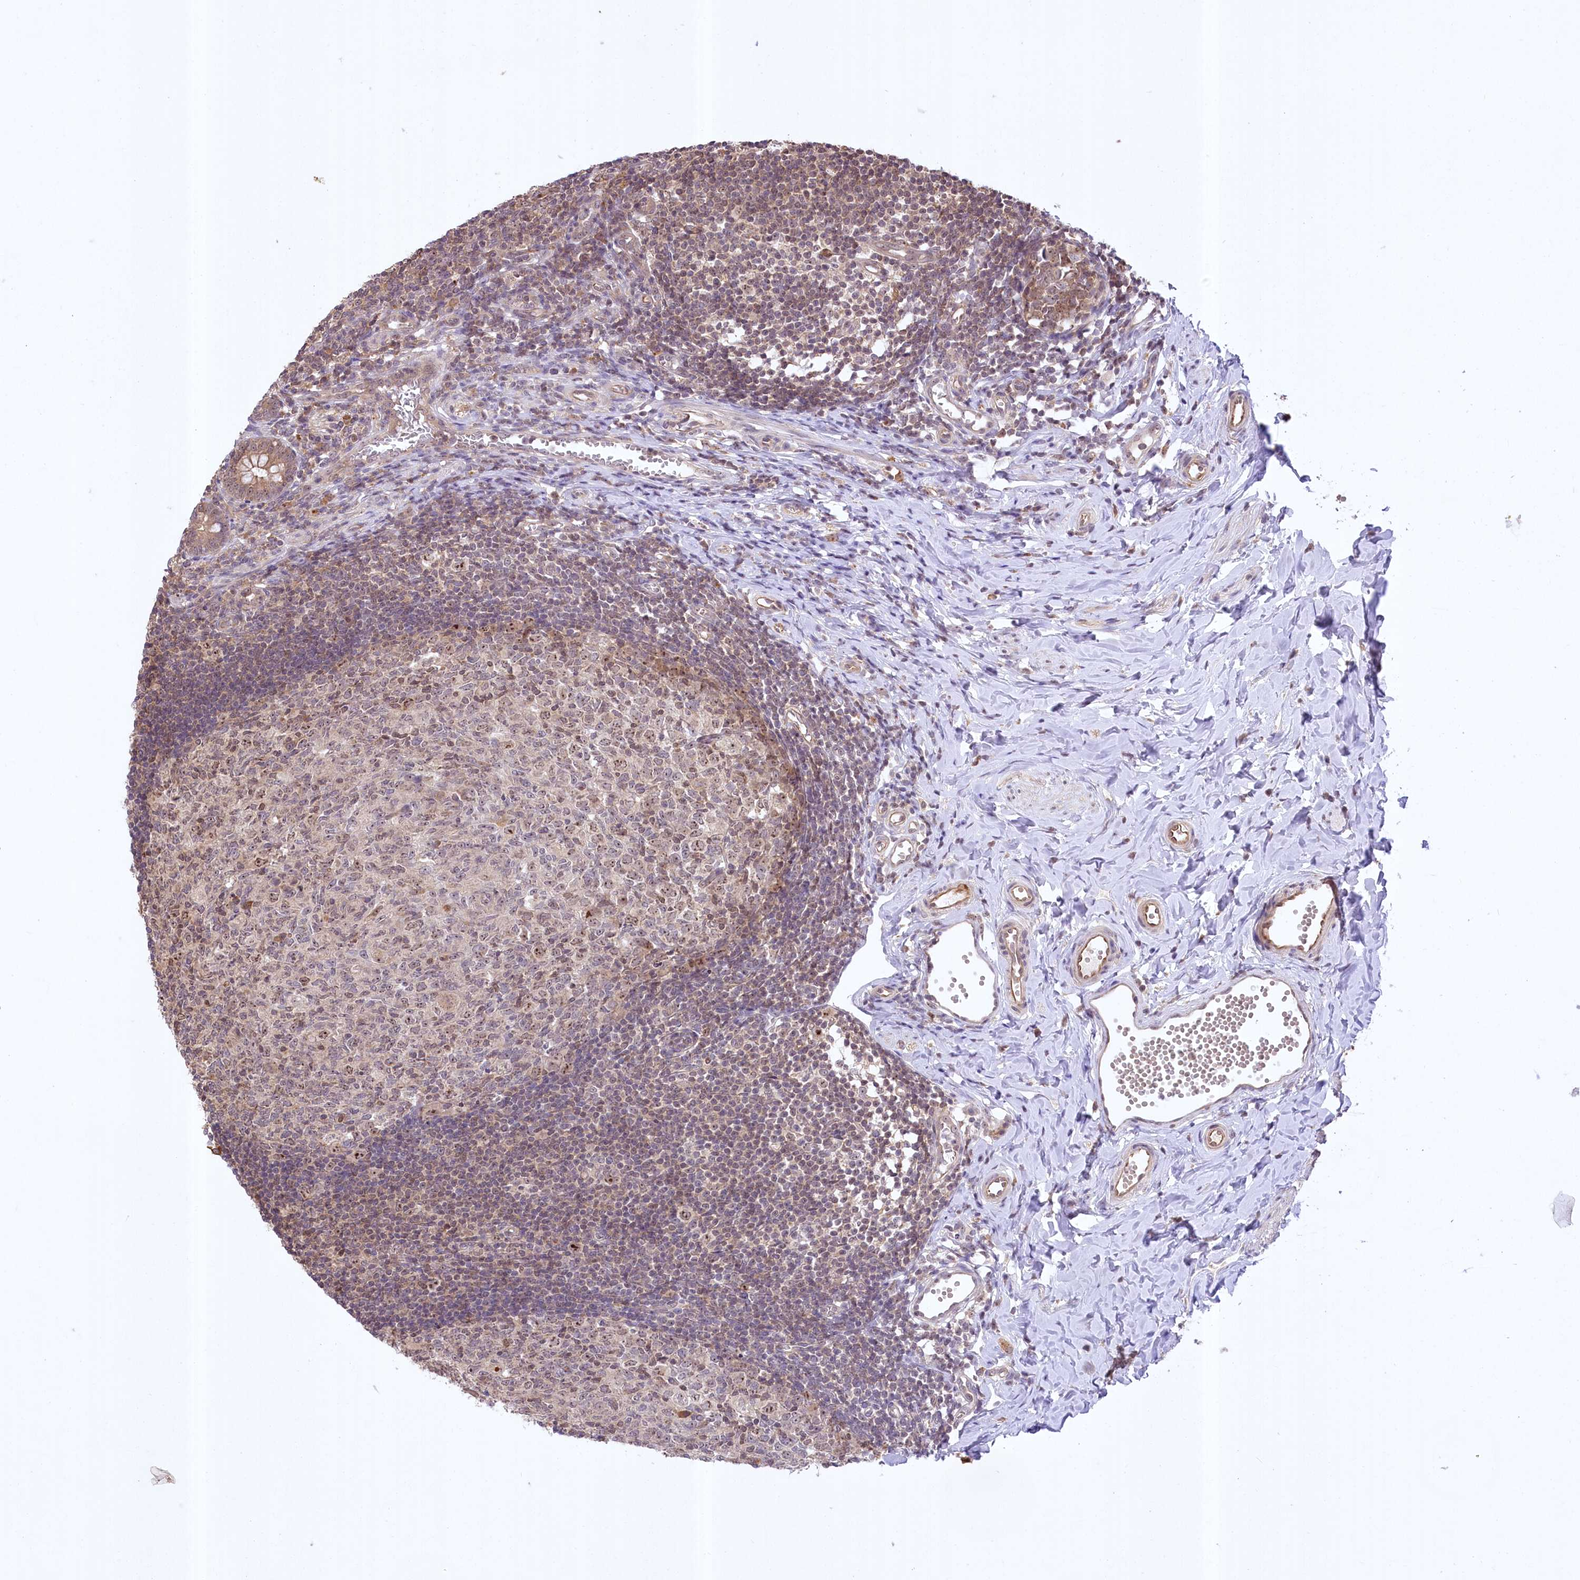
{"staining": {"intensity": "weak", "quantity": ">75%", "location": "cytoplasmic/membranous"}, "tissue": "appendix", "cell_type": "Glandular cells", "image_type": "normal", "snomed": [{"axis": "morphology", "description": "Normal tissue, NOS"}, {"axis": "topography", "description": "Appendix"}], "caption": "Immunohistochemical staining of benign human appendix displays low levels of weak cytoplasmic/membranous positivity in about >75% of glandular cells. (Brightfield microscopy of DAB IHC at high magnification).", "gene": "SERGEF", "patient": {"sex": "male", "age": 14}}